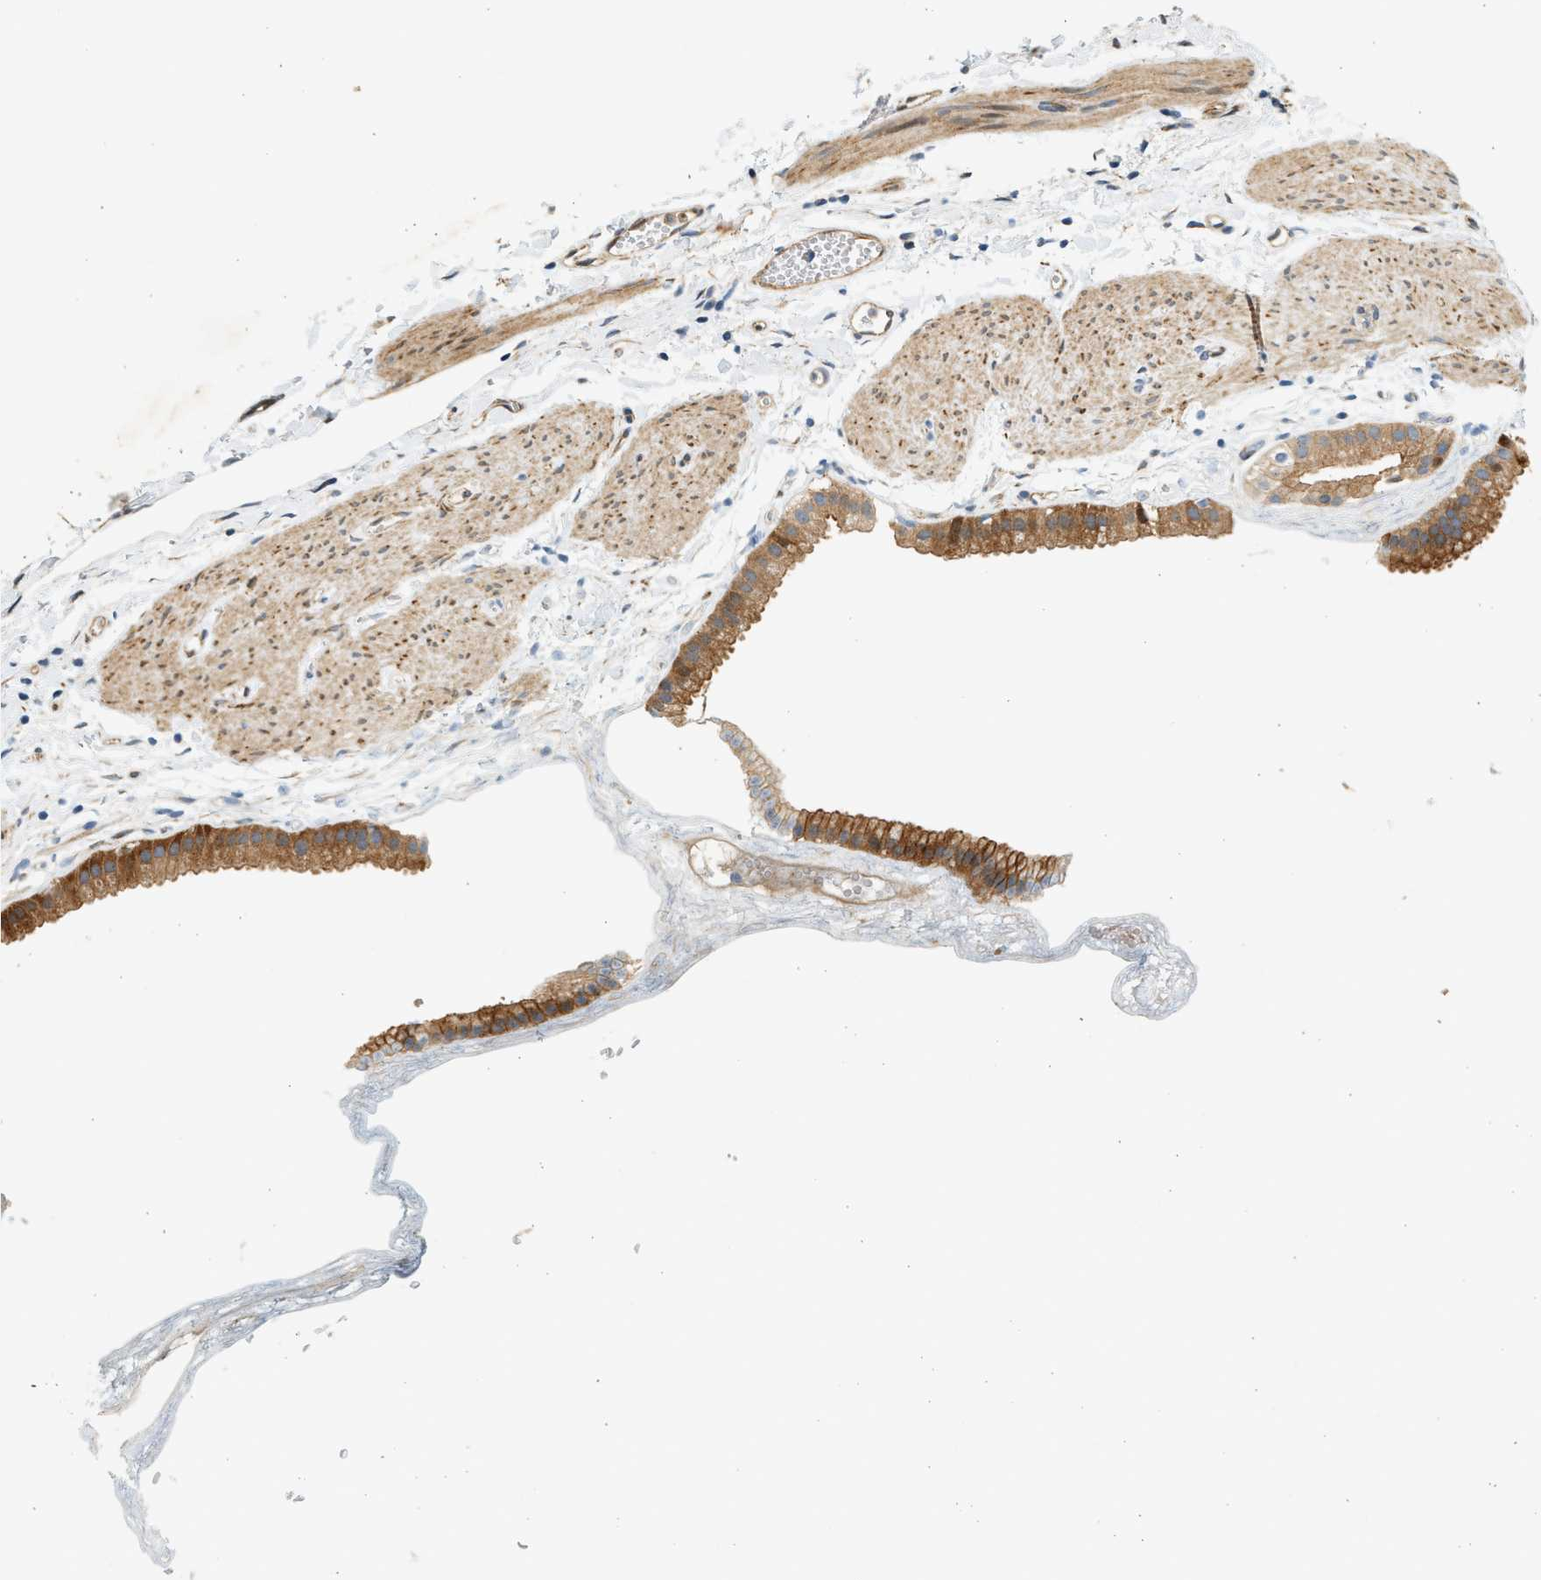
{"staining": {"intensity": "moderate", "quantity": ">75%", "location": "cytoplasmic/membranous"}, "tissue": "gallbladder", "cell_type": "Glandular cells", "image_type": "normal", "snomed": [{"axis": "morphology", "description": "Normal tissue, NOS"}, {"axis": "topography", "description": "Gallbladder"}], "caption": "Gallbladder stained with DAB (3,3'-diaminobenzidine) immunohistochemistry (IHC) reveals medium levels of moderate cytoplasmic/membranous expression in about >75% of glandular cells.", "gene": "NRSN2", "patient": {"sex": "female", "age": 64}}